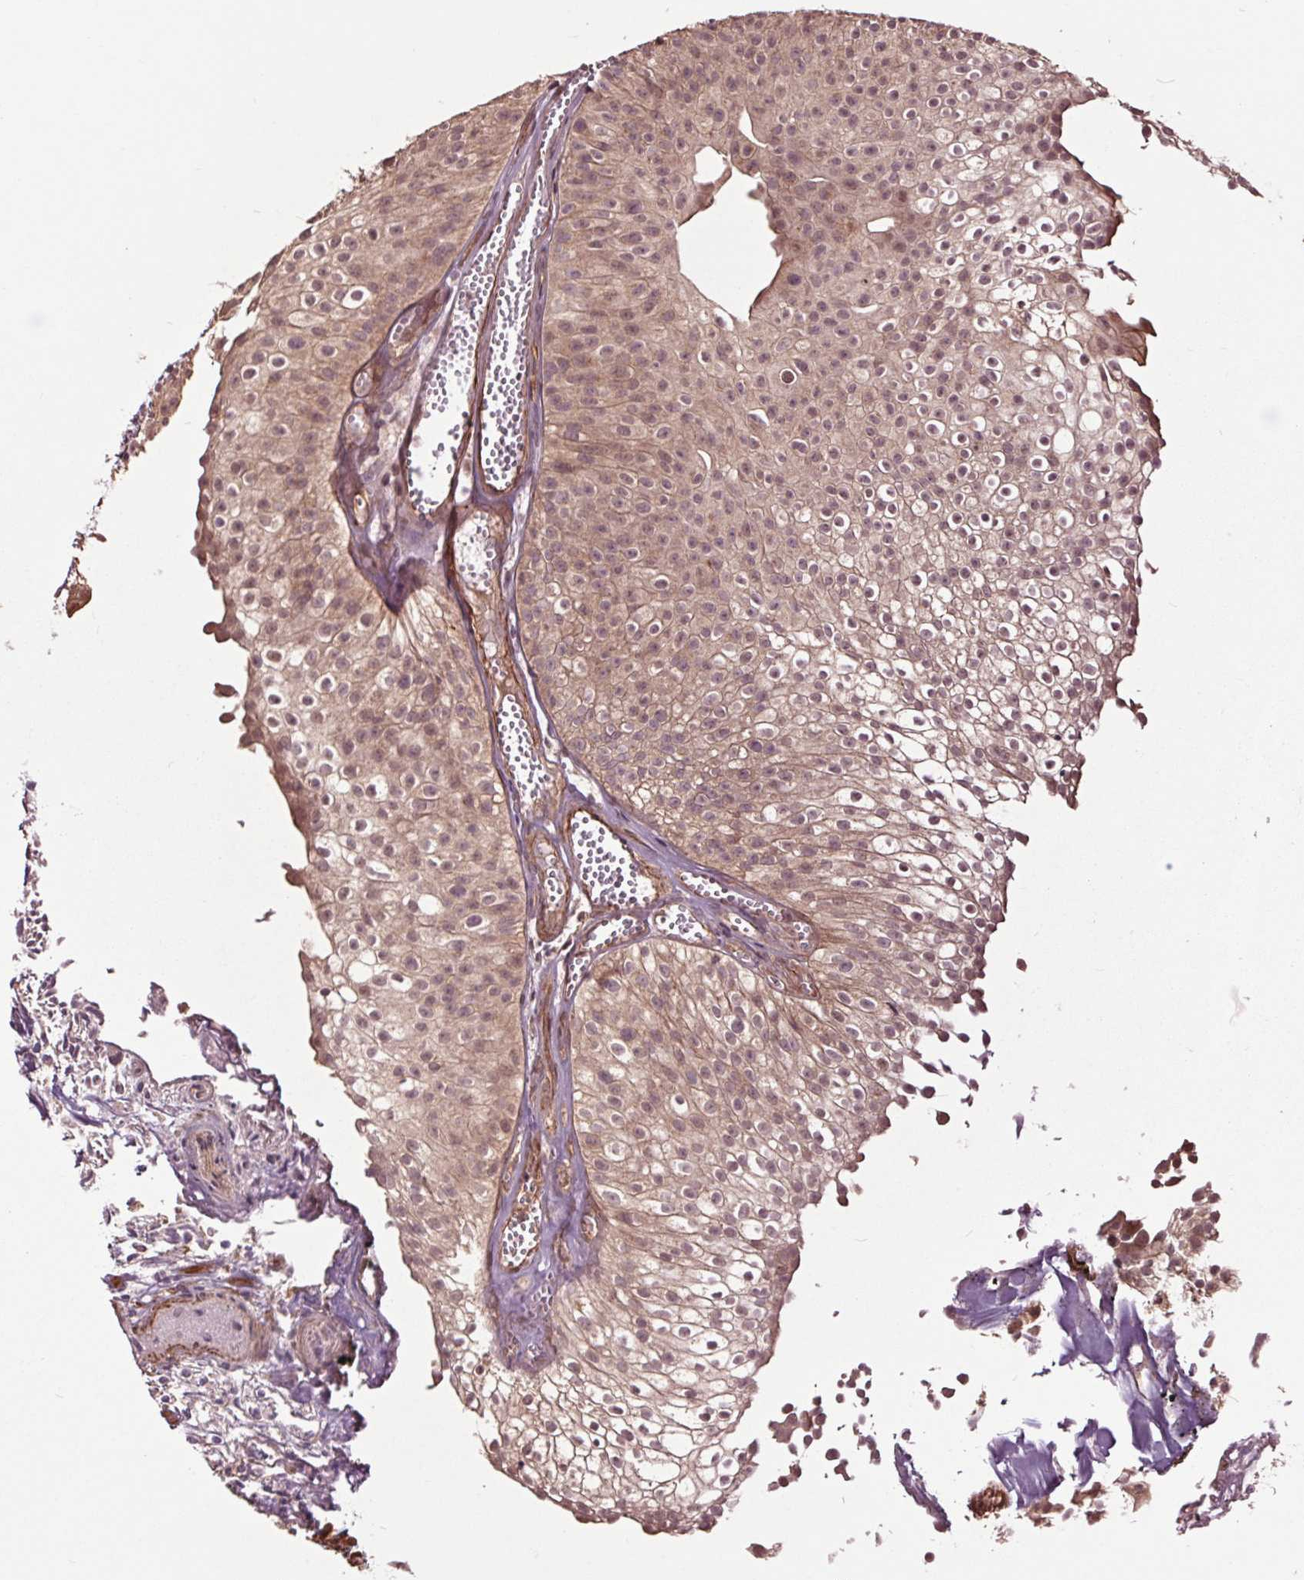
{"staining": {"intensity": "weak", "quantity": ">75%", "location": "cytoplasmic/membranous,nuclear"}, "tissue": "urothelial cancer", "cell_type": "Tumor cells", "image_type": "cancer", "snomed": [{"axis": "morphology", "description": "Urothelial carcinoma, Low grade"}, {"axis": "topography", "description": "Urinary bladder"}], "caption": "IHC staining of urothelial cancer, which demonstrates low levels of weak cytoplasmic/membranous and nuclear expression in about >75% of tumor cells indicating weak cytoplasmic/membranous and nuclear protein expression. The staining was performed using DAB (3,3'-diaminobenzidine) (brown) for protein detection and nuclei were counterstained in hematoxylin (blue).", "gene": "CEP95", "patient": {"sex": "male", "age": 70}}